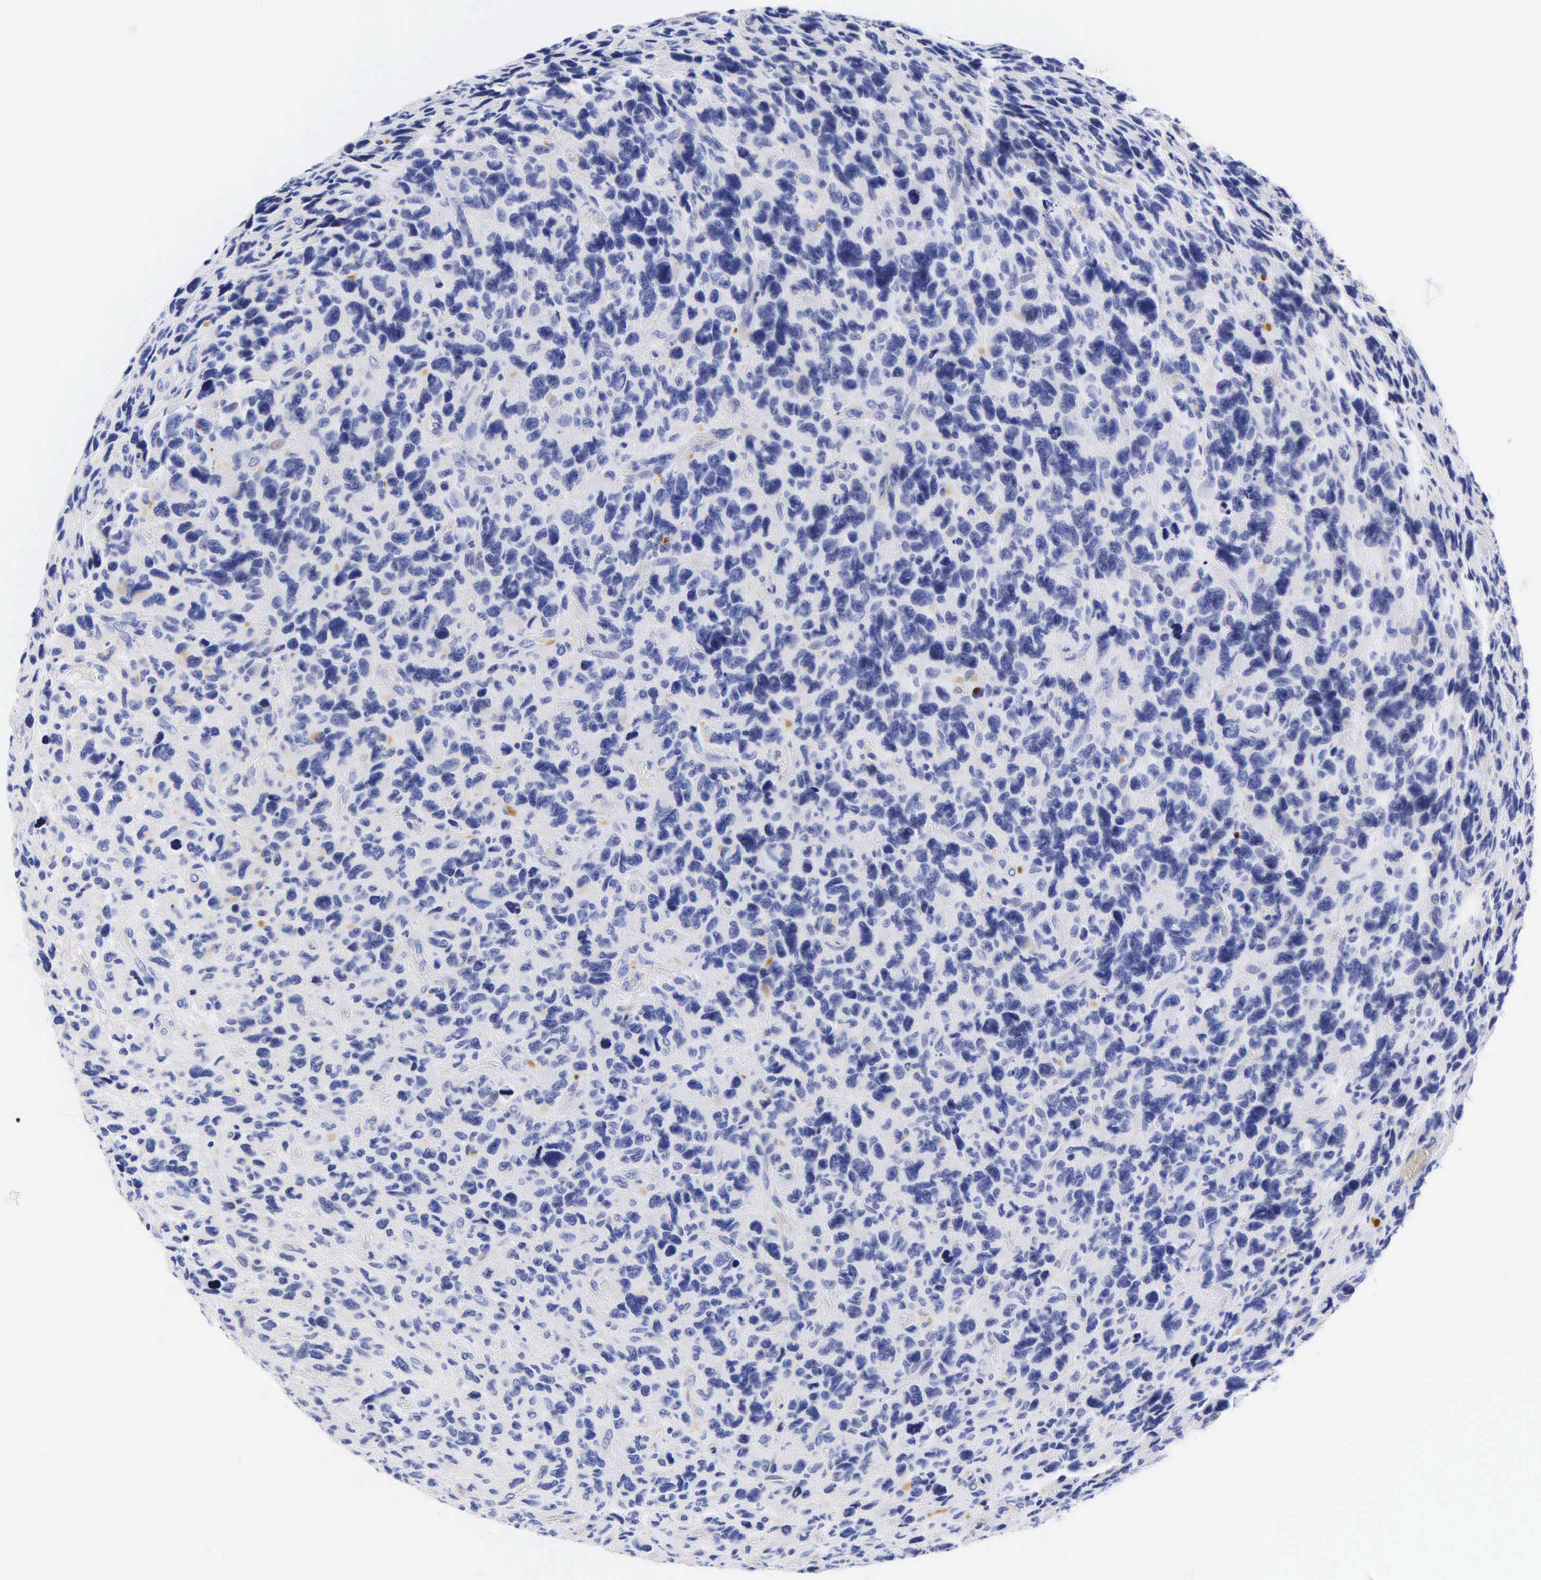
{"staining": {"intensity": "negative", "quantity": "none", "location": "none"}, "tissue": "glioma", "cell_type": "Tumor cells", "image_type": "cancer", "snomed": [{"axis": "morphology", "description": "Glioma, malignant, High grade"}, {"axis": "topography", "description": "Brain"}], "caption": "The IHC histopathology image has no significant positivity in tumor cells of glioma tissue.", "gene": "DES", "patient": {"sex": "female", "age": 60}}